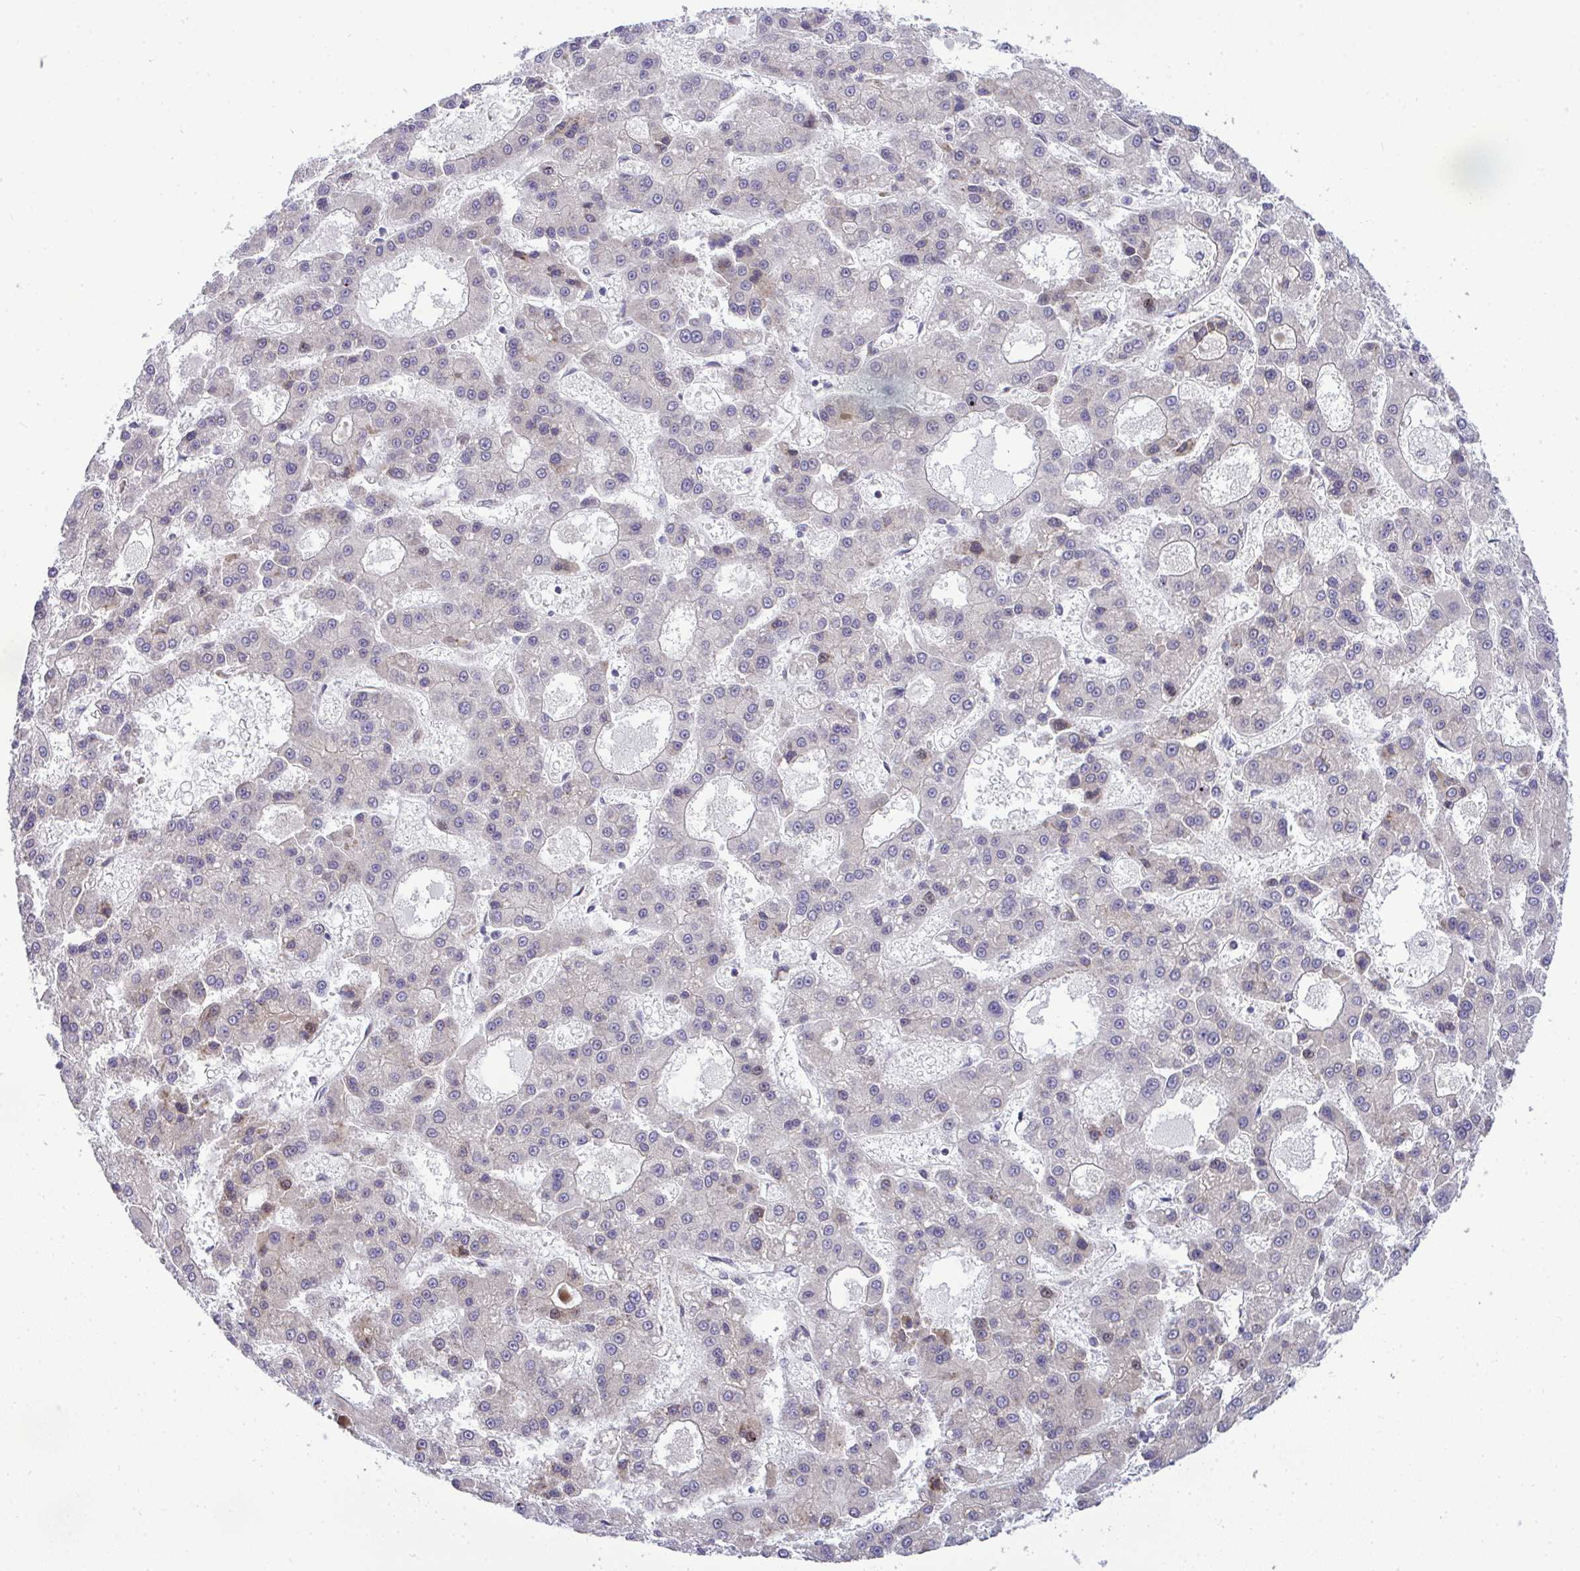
{"staining": {"intensity": "negative", "quantity": "none", "location": "none"}, "tissue": "liver cancer", "cell_type": "Tumor cells", "image_type": "cancer", "snomed": [{"axis": "morphology", "description": "Carcinoma, Hepatocellular, NOS"}, {"axis": "topography", "description": "Liver"}], "caption": "Immunohistochemical staining of liver cancer displays no significant staining in tumor cells.", "gene": "CASTOR2", "patient": {"sex": "male", "age": 70}}